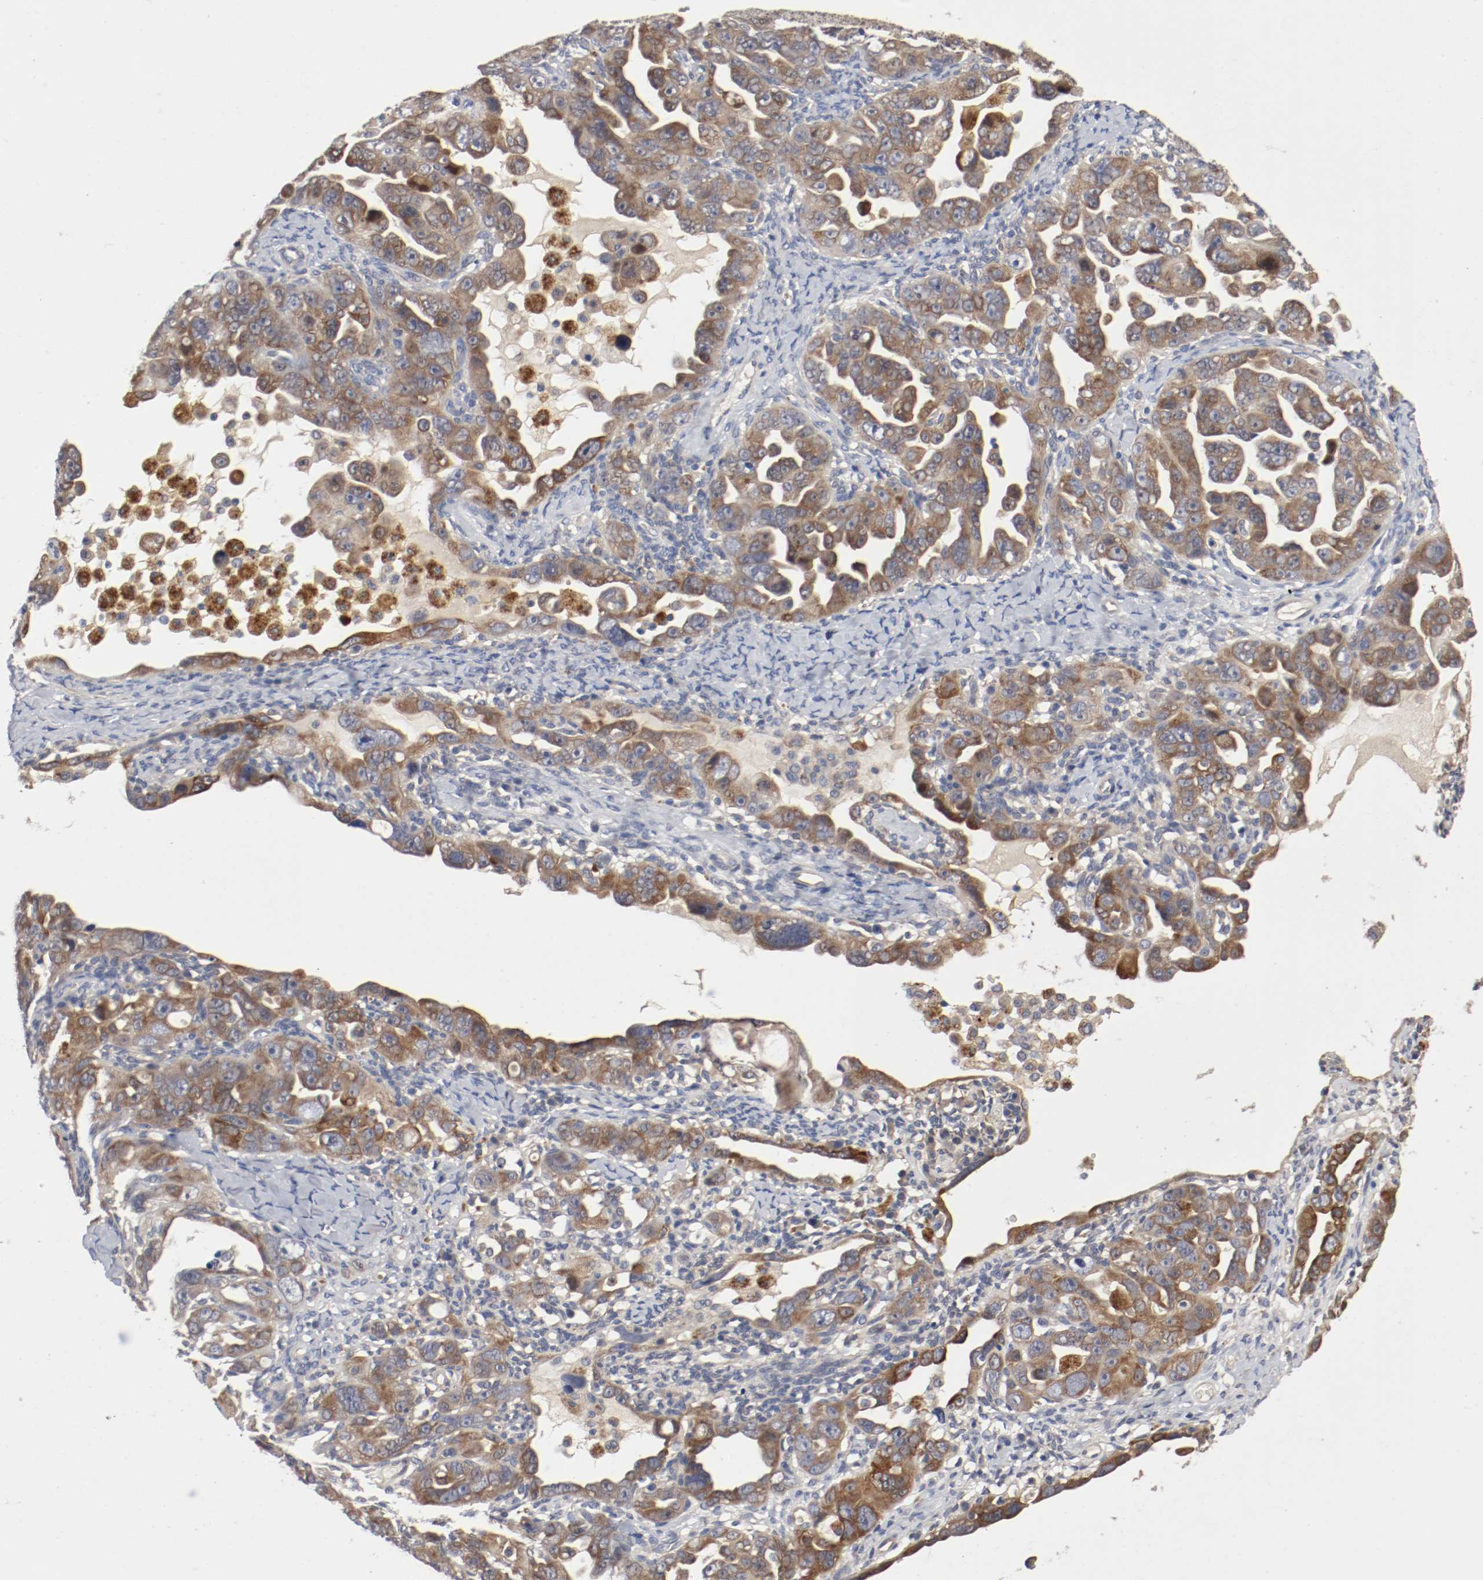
{"staining": {"intensity": "moderate", "quantity": ">75%", "location": "cytoplasmic/membranous"}, "tissue": "ovarian cancer", "cell_type": "Tumor cells", "image_type": "cancer", "snomed": [{"axis": "morphology", "description": "Cystadenocarcinoma, serous, NOS"}, {"axis": "topography", "description": "Ovary"}], "caption": "Serous cystadenocarcinoma (ovarian) stained with DAB immunohistochemistry demonstrates medium levels of moderate cytoplasmic/membranous staining in about >75% of tumor cells.", "gene": "REN", "patient": {"sex": "female", "age": 66}}